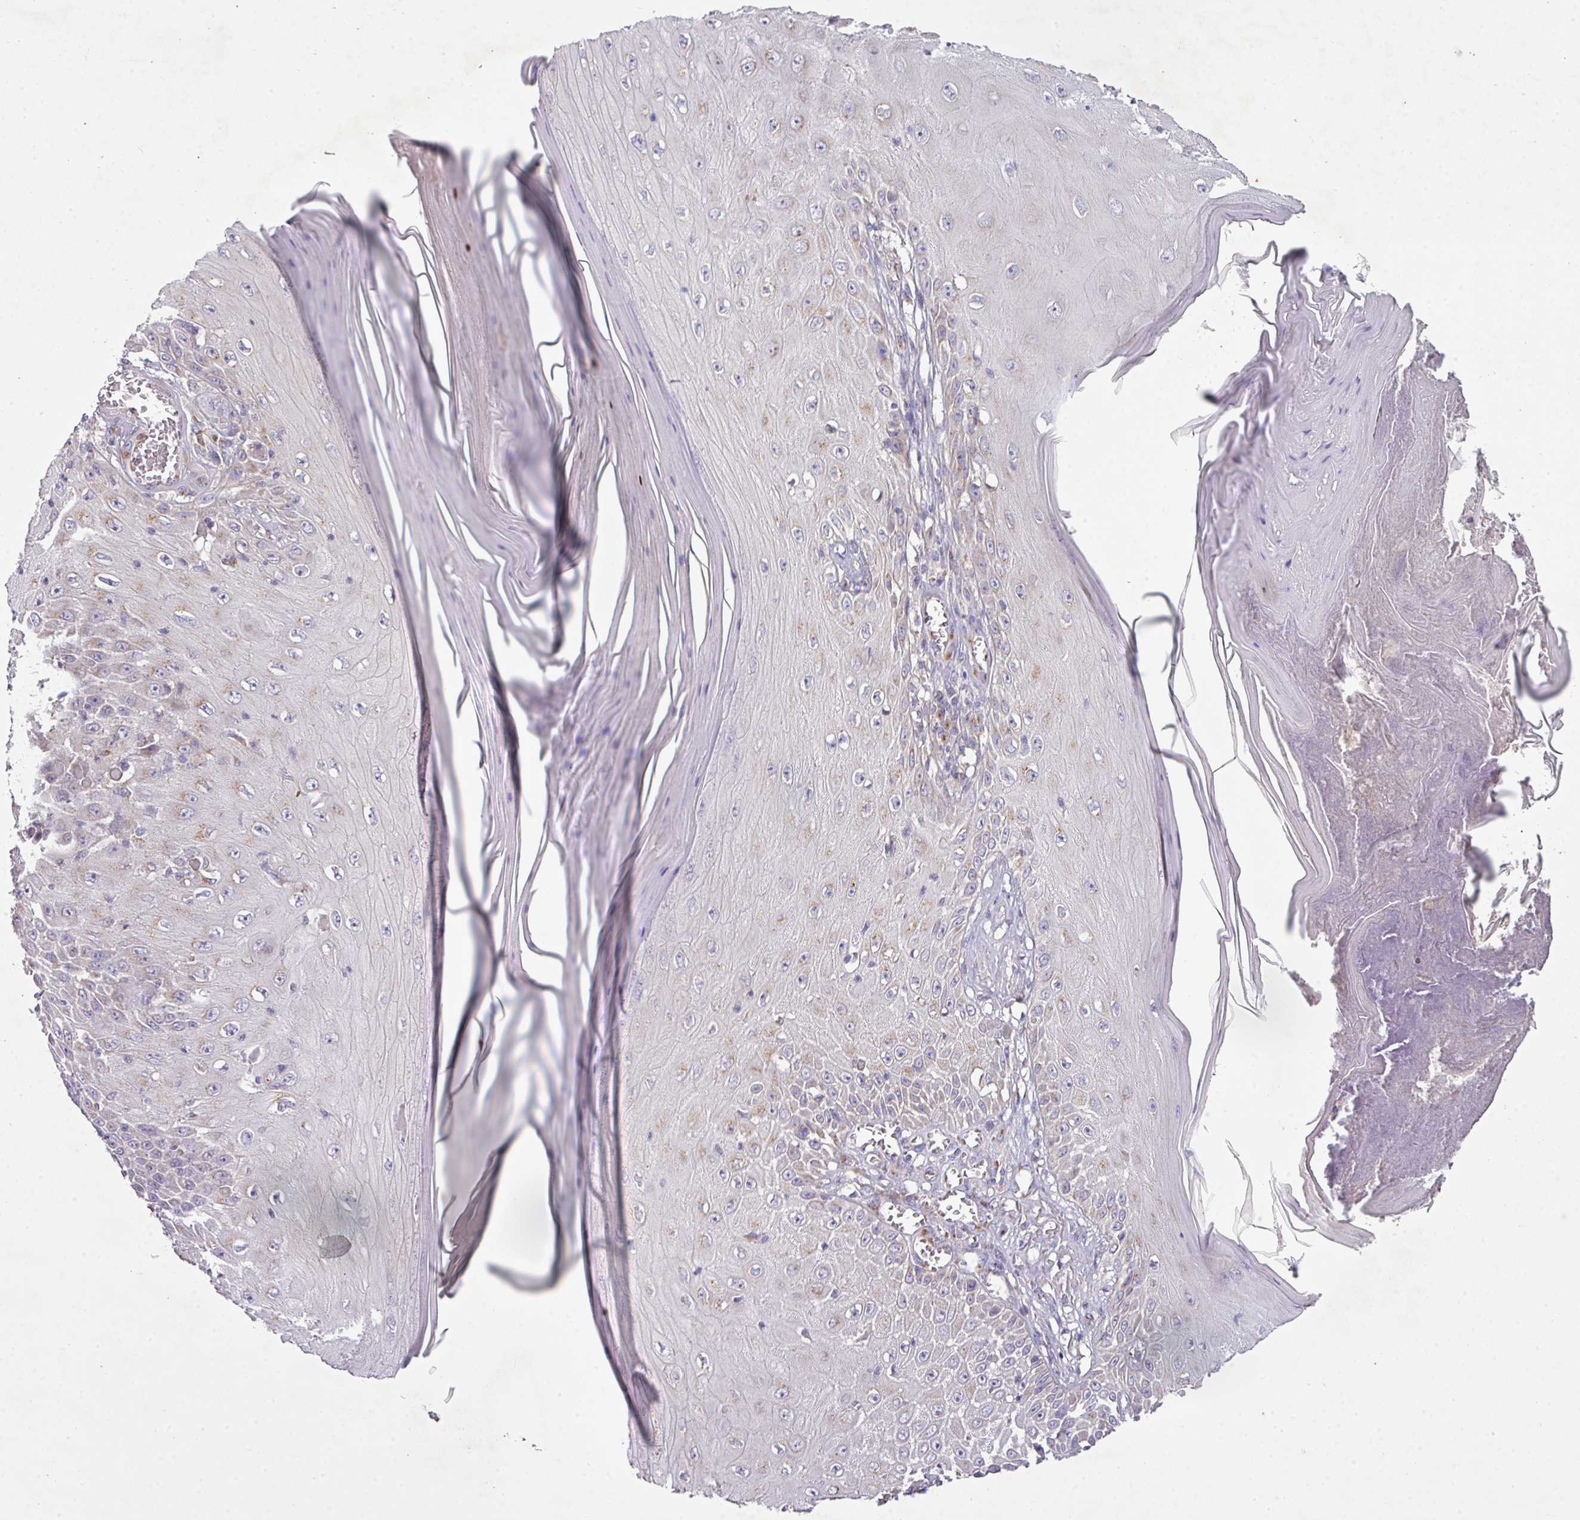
{"staining": {"intensity": "weak", "quantity": "<25%", "location": "cytoplasmic/membranous"}, "tissue": "skin cancer", "cell_type": "Tumor cells", "image_type": "cancer", "snomed": [{"axis": "morphology", "description": "Squamous cell carcinoma, NOS"}, {"axis": "topography", "description": "Skin"}], "caption": "Immunohistochemistry photomicrograph of human skin cancer (squamous cell carcinoma) stained for a protein (brown), which shows no positivity in tumor cells.", "gene": "VTI1A", "patient": {"sex": "female", "age": 73}}